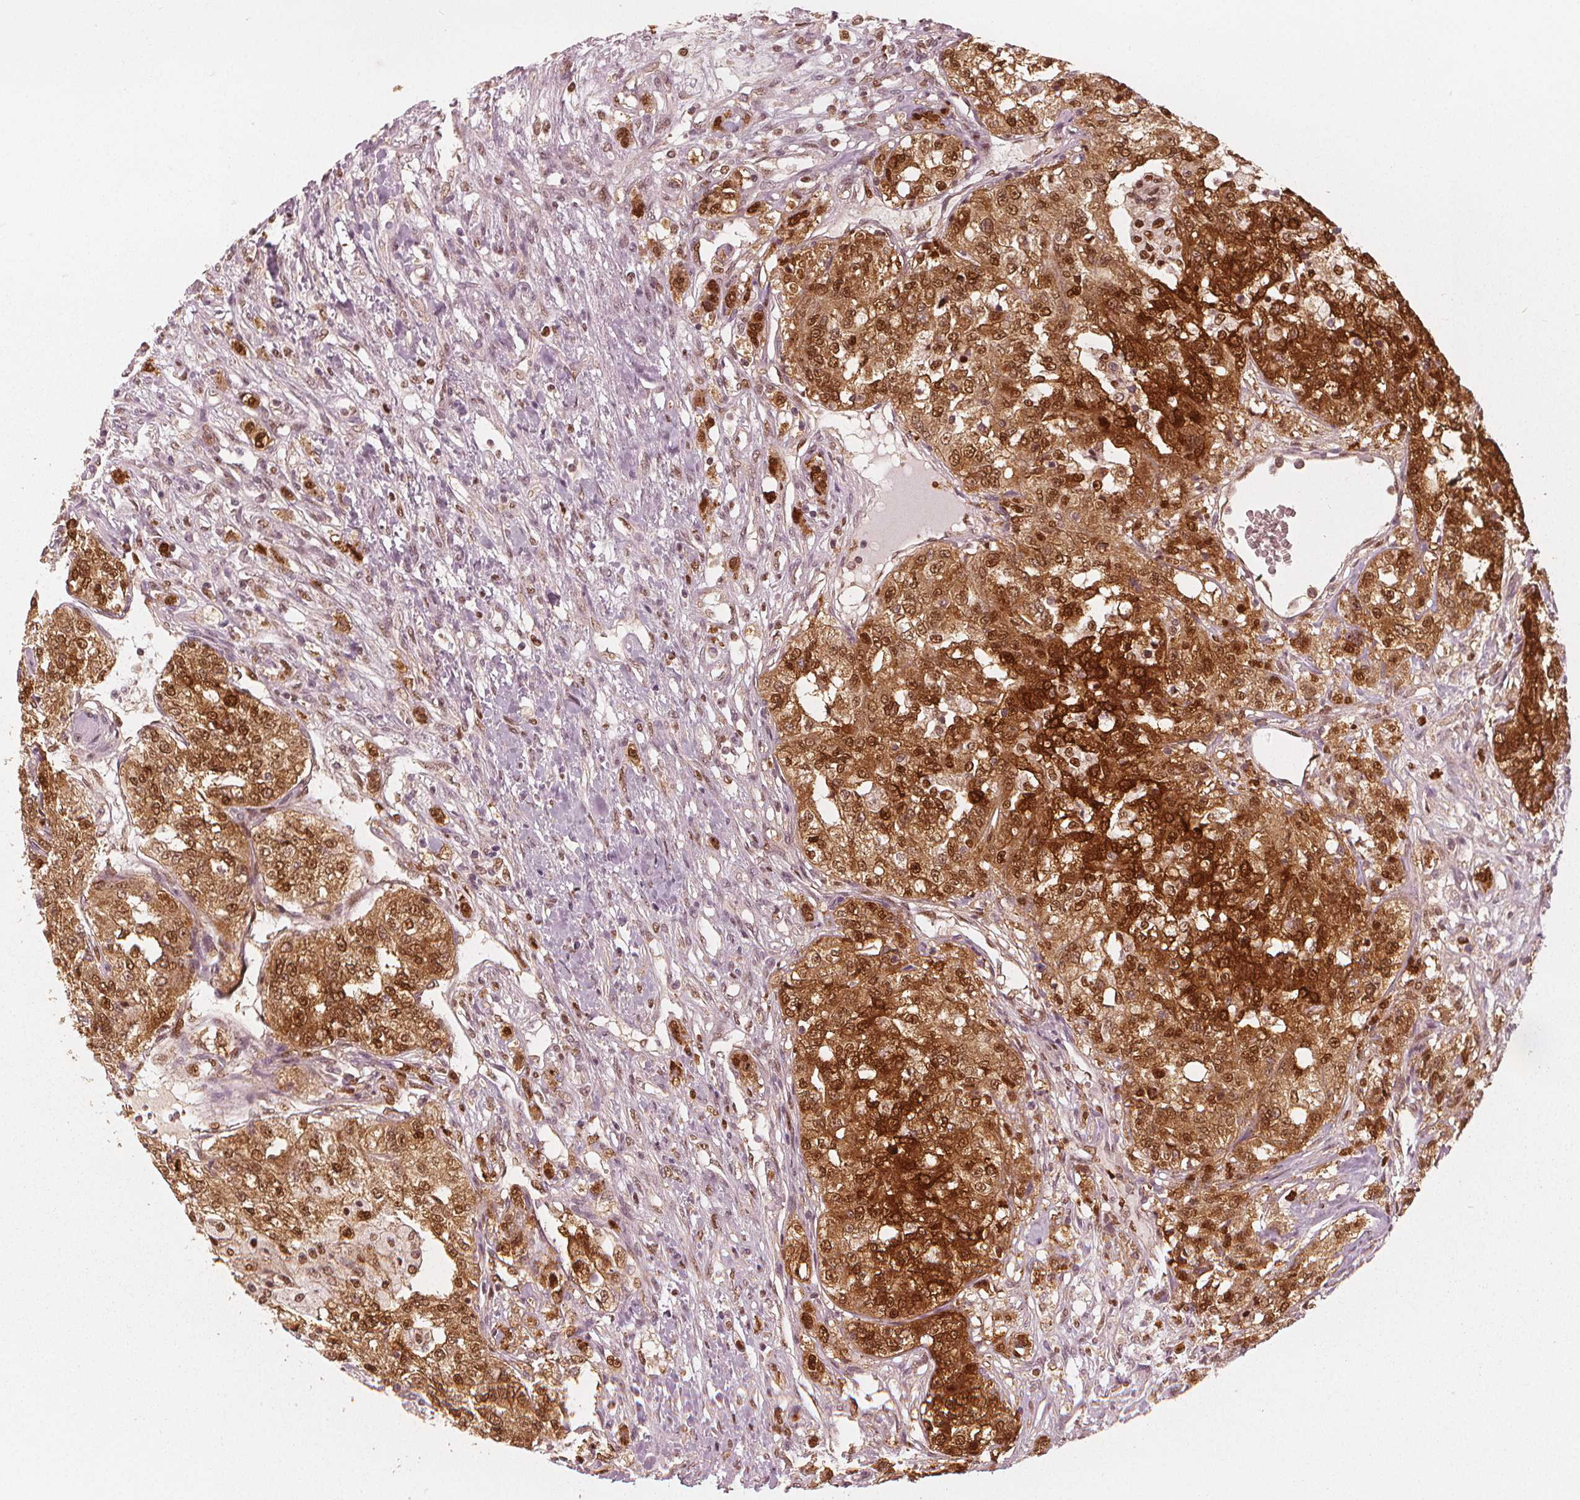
{"staining": {"intensity": "strong", "quantity": ">75%", "location": "cytoplasmic/membranous,nuclear"}, "tissue": "renal cancer", "cell_type": "Tumor cells", "image_type": "cancer", "snomed": [{"axis": "morphology", "description": "Adenocarcinoma, NOS"}, {"axis": "topography", "description": "Kidney"}], "caption": "Immunohistochemistry (IHC) photomicrograph of neoplastic tissue: human adenocarcinoma (renal) stained using immunohistochemistry demonstrates high levels of strong protein expression localized specifically in the cytoplasmic/membranous and nuclear of tumor cells, appearing as a cytoplasmic/membranous and nuclear brown color.", "gene": "SQSTM1", "patient": {"sex": "female", "age": 63}}